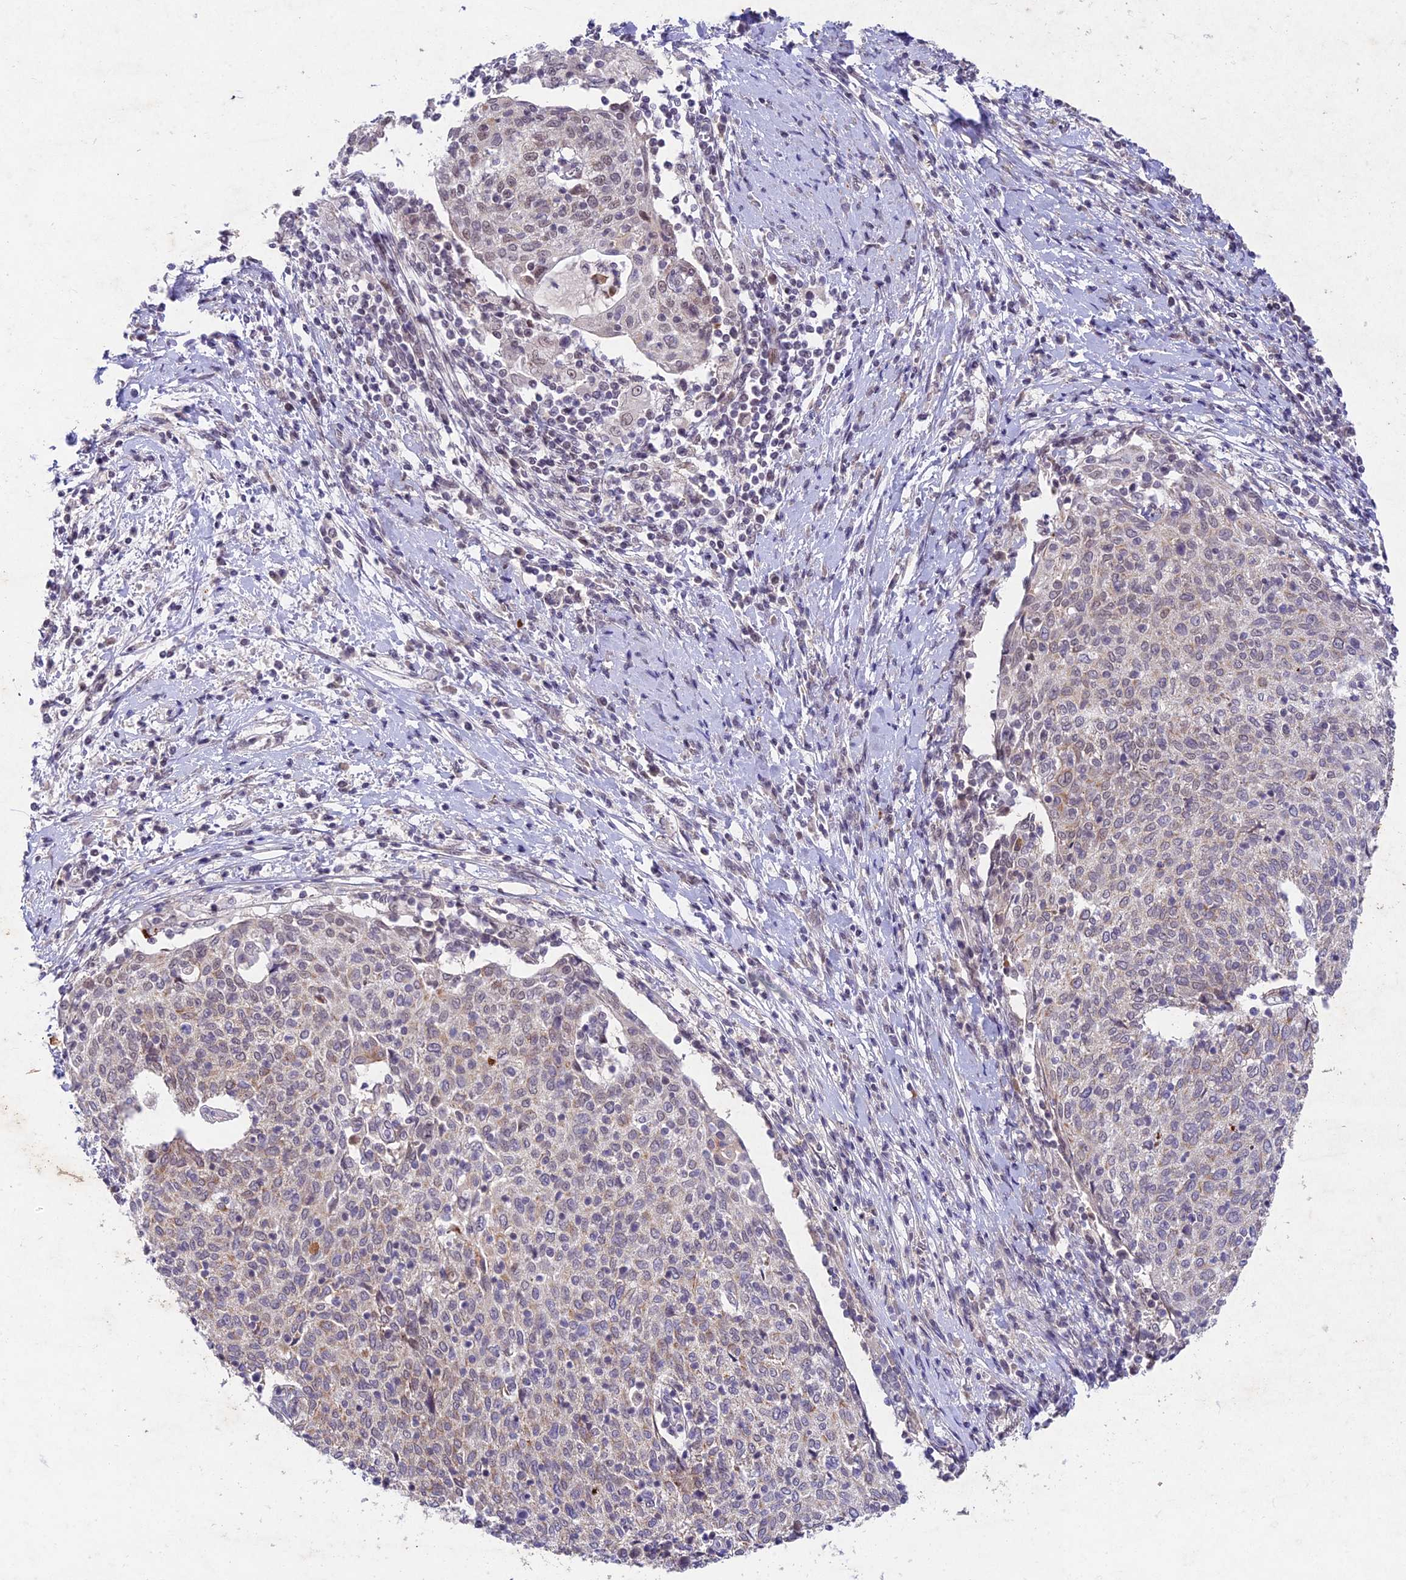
{"staining": {"intensity": "weak", "quantity": "25%-75%", "location": "cytoplasmic/membranous"}, "tissue": "cervical cancer", "cell_type": "Tumor cells", "image_type": "cancer", "snomed": [{"axis": "morphology", "description": "Squamous cell carcinoma, NOS"}, {"axis": "topography", "description": "Cervix"}], "caption": "Human cervical cancer (squamous cell carcinoma) stained for a protein (brown) reveals weak cytoplasmic/membranous positive staining in about 25%-75% of tumor cells.", "gene": "RAVER1", "patient": {"sex": "female", "age": 52}}